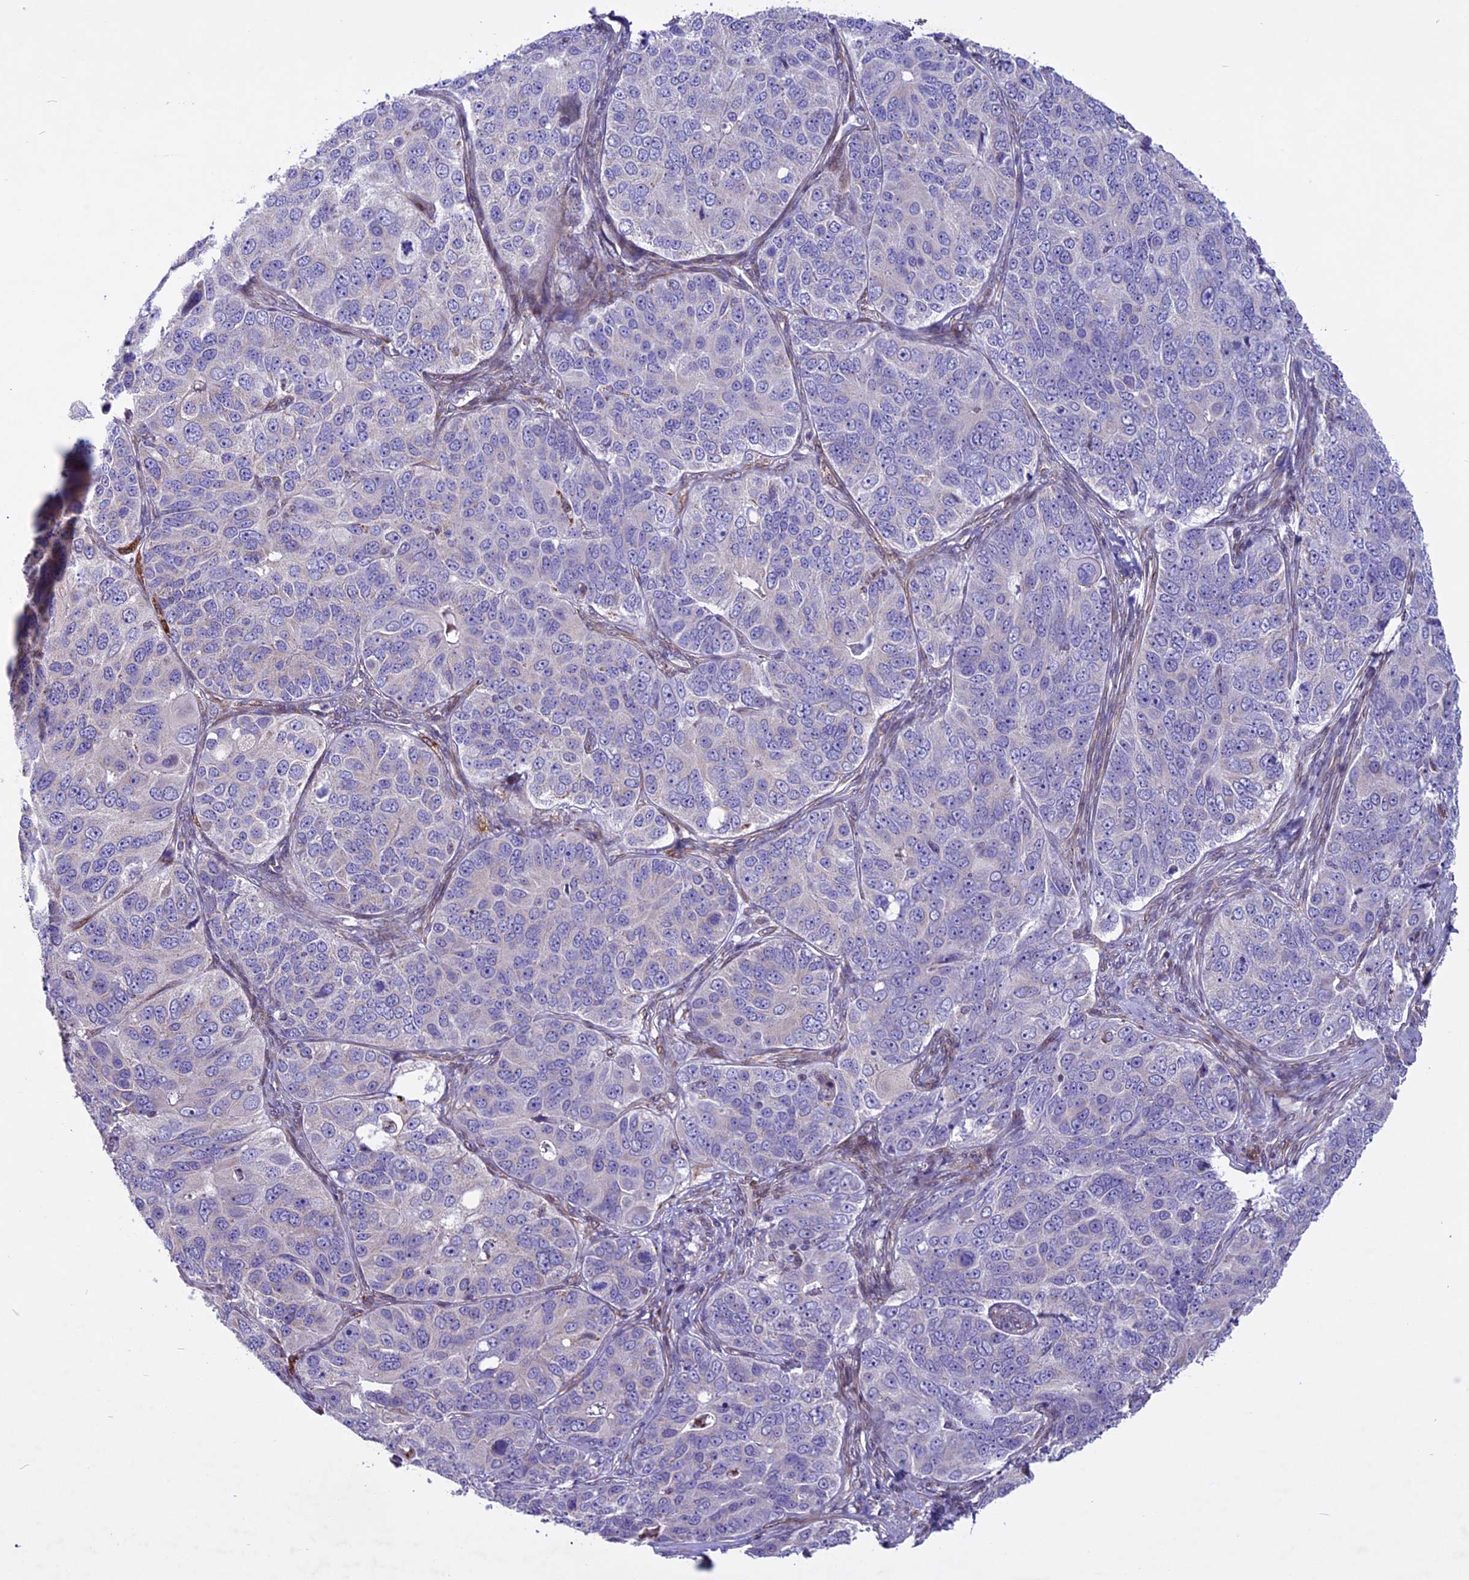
{"staining": {"intensity": "negative", "quantity": "none", "location": "none"}, "tissue": "ovarian cancer", "cell_type": "Tumor cells", "image_type": "cancer", "snomed": [{"axis": "morphology", "description": "Carcinoma, endometroid"}, {"axis": "topography", "description": "Ovary"}], "caption": "This is an immunohistochemistry image of human ovarian endometroid carcinoma. There is no expression in tumor cells.", "gene": "MIEF2", "patient": {"sex": "female", "age": 51}}